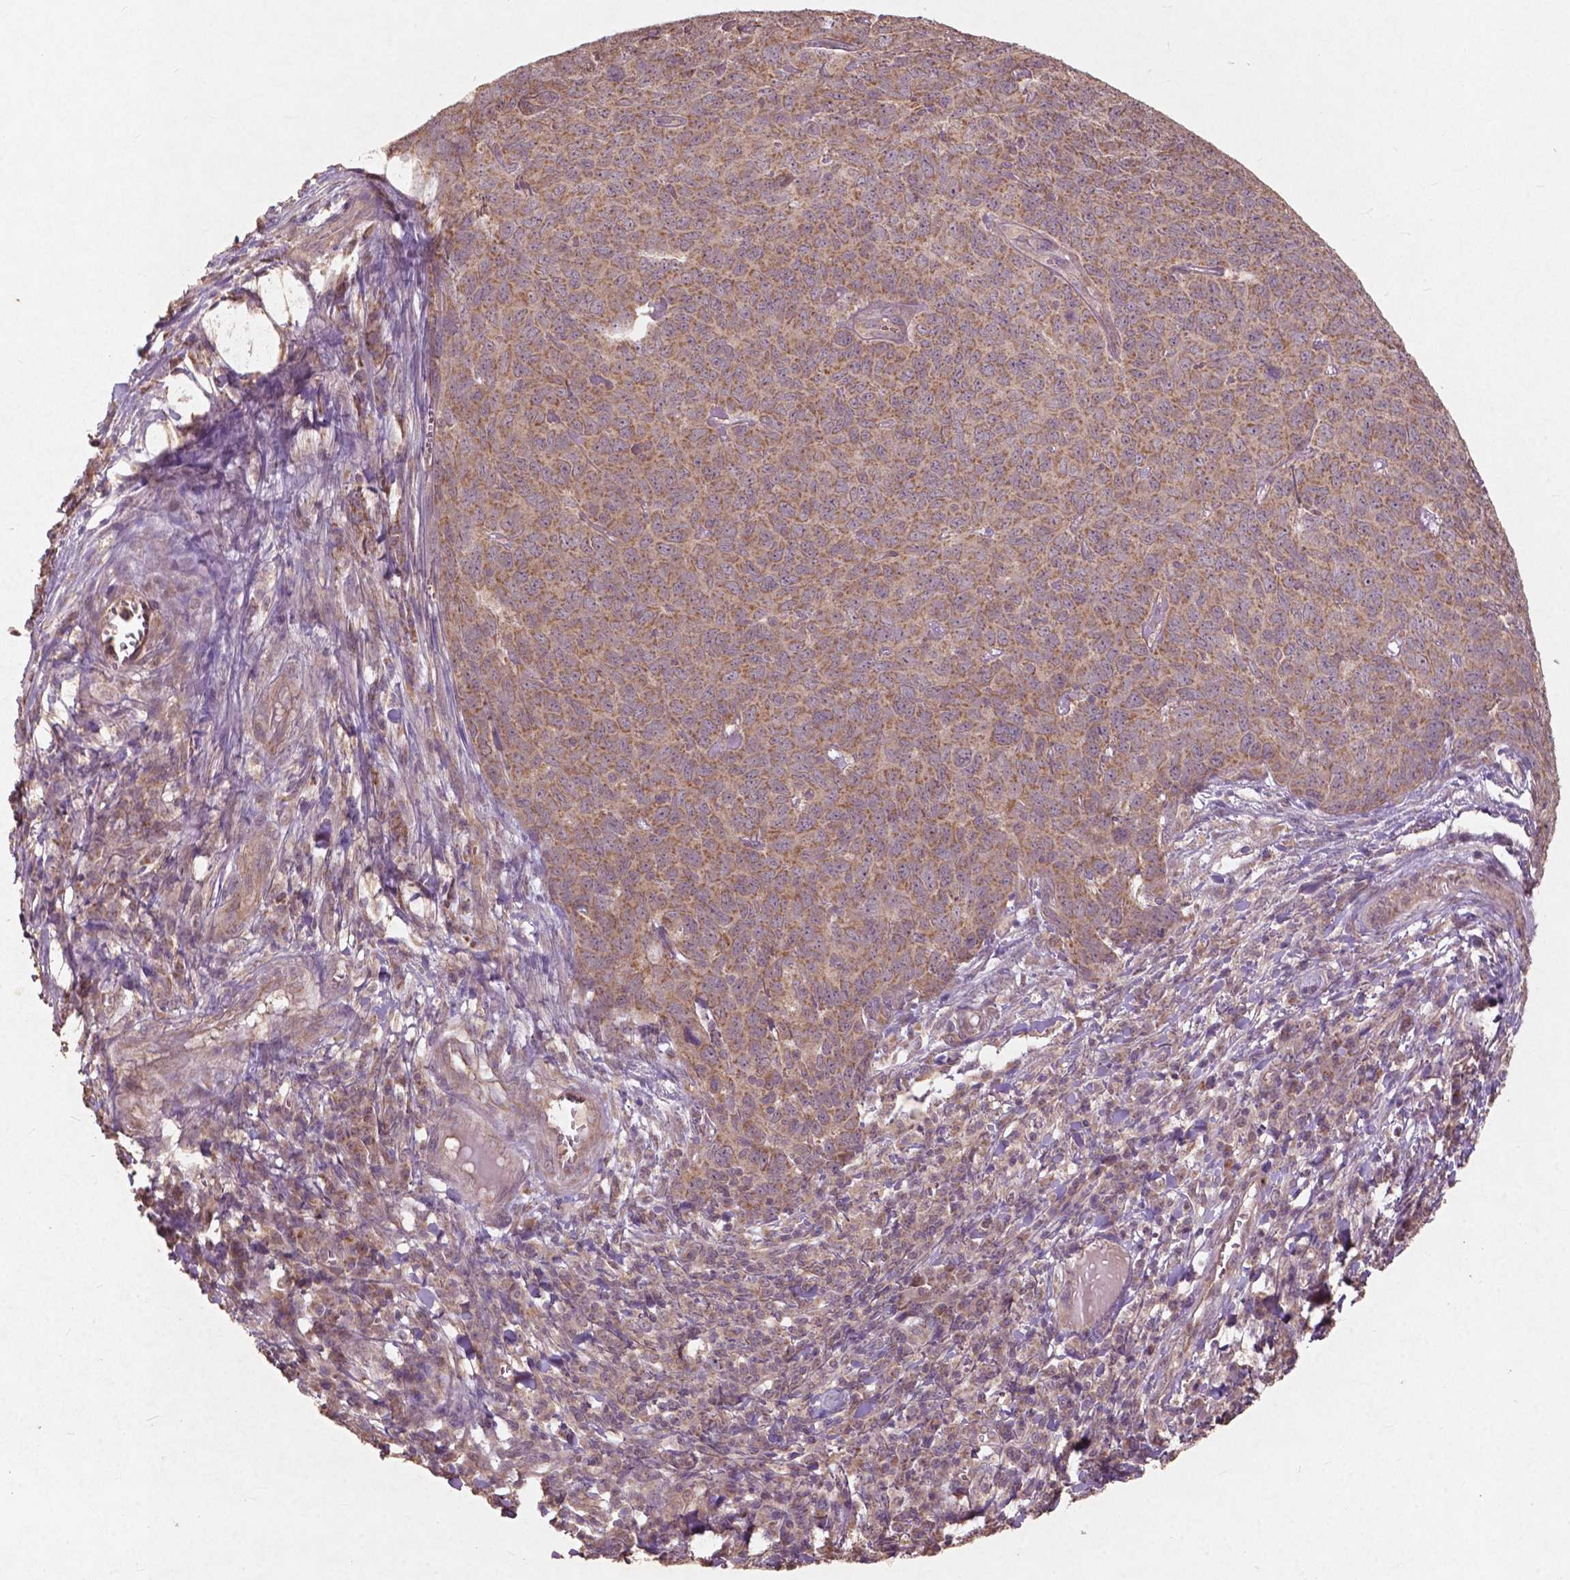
{"staining": {"intensity": "moderate", "quantity": ">75%", "location": "cytoplasmic/membranous"}, "tissue": "skin cancer", "cell_type": "Tumor cells", "image_type": "cancer", "snomed": [{"axis": "morphology", "description": "Squamous cell carcinoma, NOS"}, {"axis": "topography", "description": "Skin"}, {"axis": "topography", "description": "Anal"}], "caption": "Immunohistochemical staining of skin cancer (squamous cell carcinoma) demonstrates medium levels of moderate cytoplasmic/membranous protein positivity in approximately >75% of tumor cells. (DAB (3,3'-diaminobenzidine) IHC with brightfield microscopy, high magnification).", "gene": "ST6GALNAC5", "patient": {"sex": "female", "age": 51}}